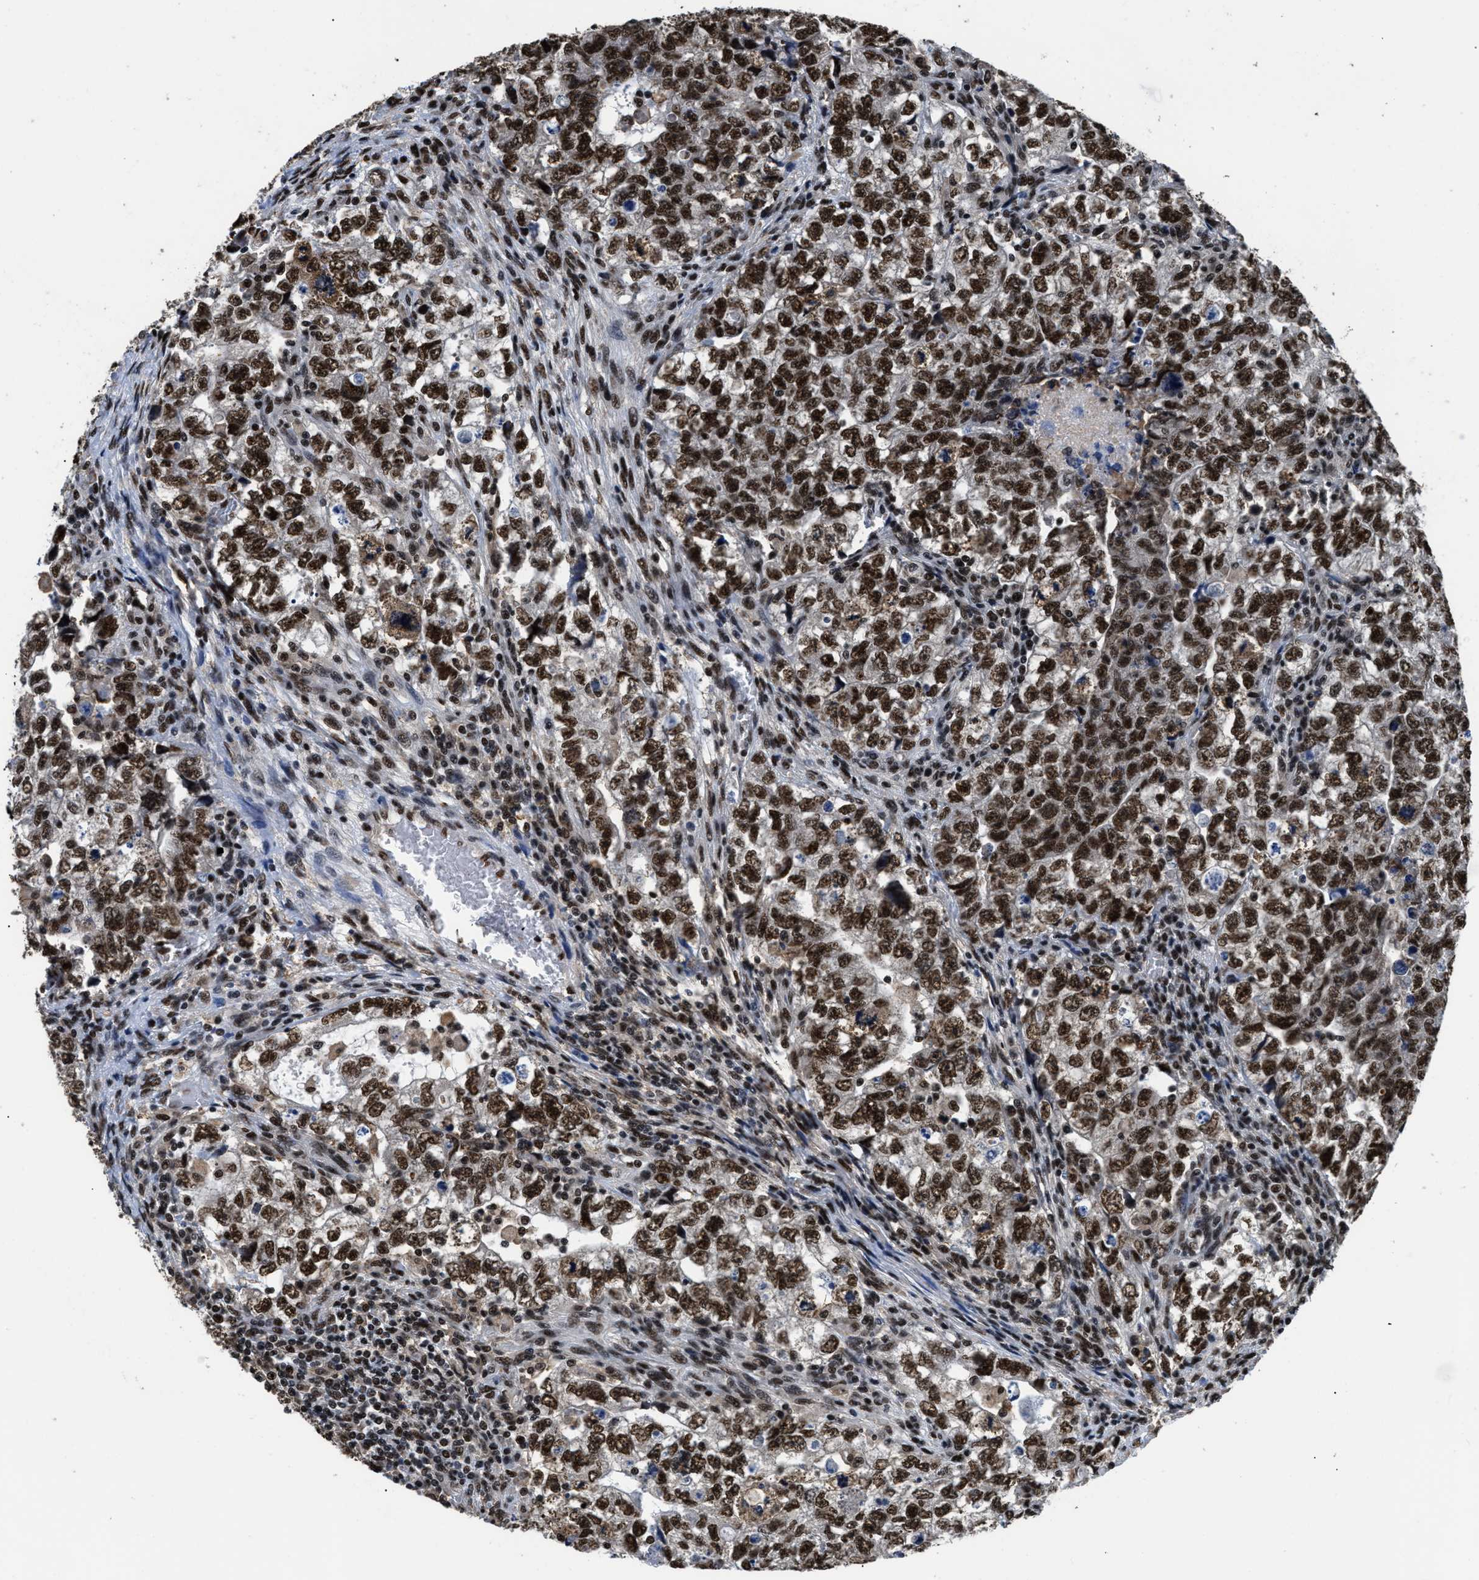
{"staining": {"intensity": "strong", "quantity": ">75%", "location": "nuclear"}, "tissue": "testis cancer", "cell_type": "Tumor cells", "image_type": "cancer", "snomed": [{"axis": "morphology", "description": "Carcinoma, Embryonal, NOS"}, {"axis": "topography", "description": "Testis"}], "caption": "Immunohistochemical staining of testis embryonal carcinoma reveals high levels of strong nuclear expression in about >75% of tumor cells. Nuclei are stained in blue.", "gene": "HNRNPH2", "patient": {"sex": "male", "age": 36}}